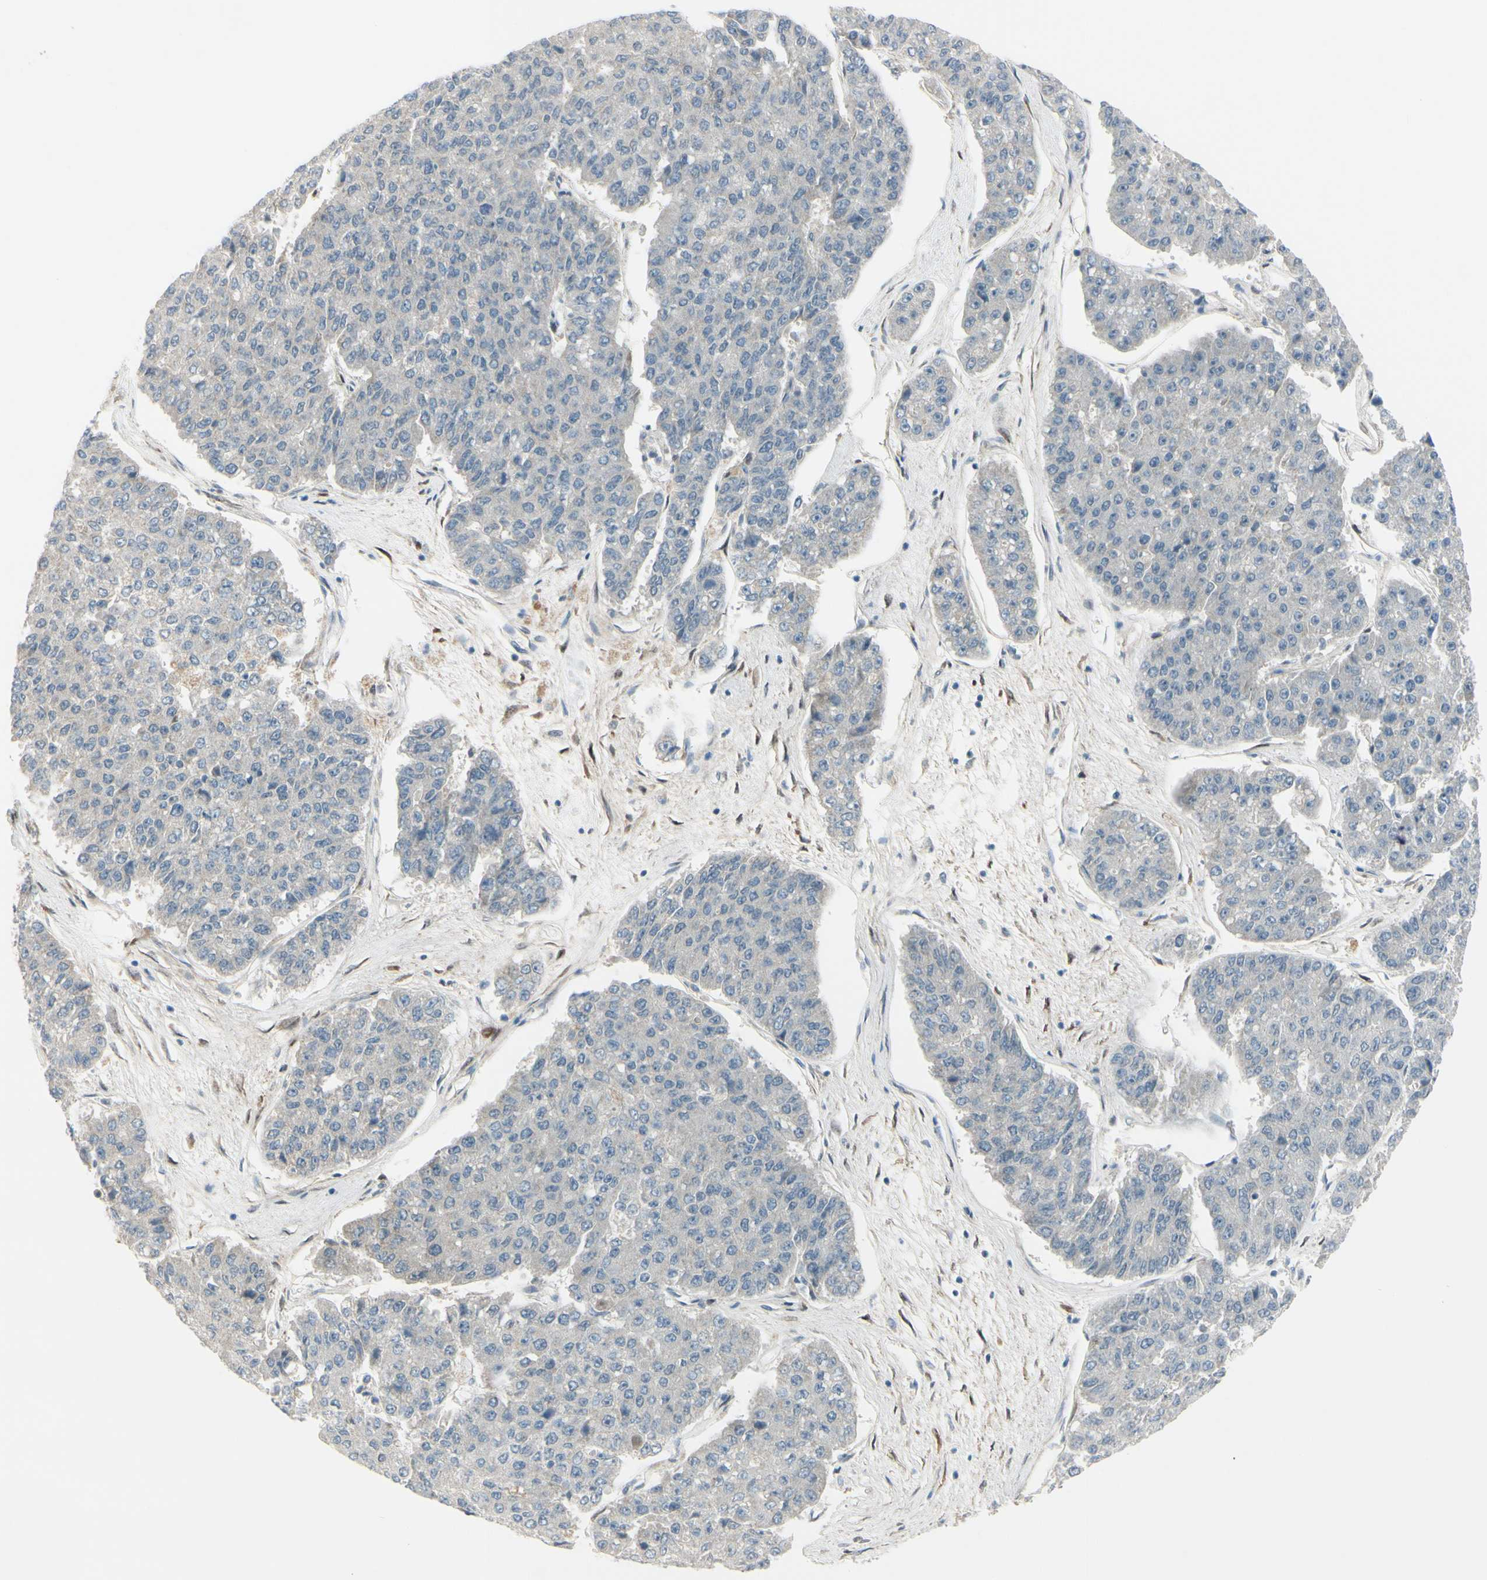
{"staining": {"intensity": "negative", "quantity": "none", "location": "none"}, "tissue": "pancreatic cancer", "cell_type": "Tumor cells", "image_type": "cancer", "snomed": [{"axis": "morphology", "description": "Adenocarcinoma, NOS"}, {"axis": "topography", "description": "Pancreas"}], "caption": "High magnification brightfield microscopy of pancreatic cancer stained with DAB (brown) and counterstained with hematoxylin (blue): tumor cells show no significant expression.", "gene": "FHL2", "patient": {"sex": "male", "age": 50}}